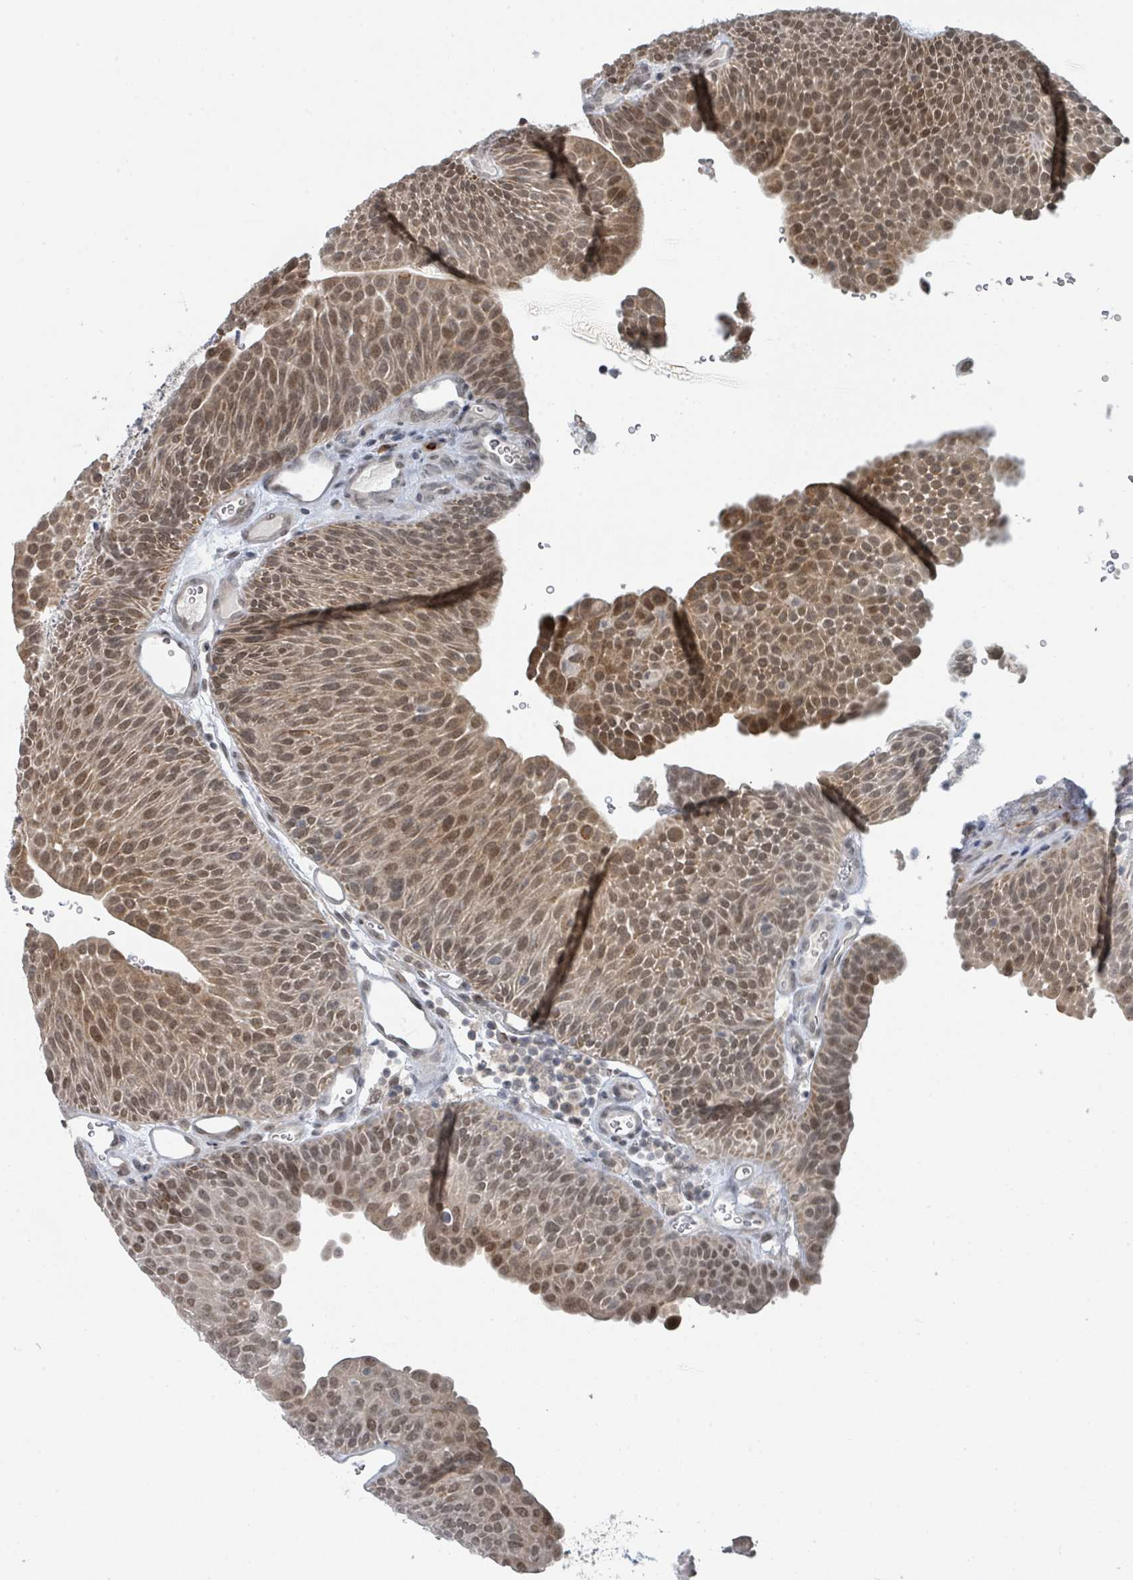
{"staining": {"intensity": "moderate", "quantity": ">75%", "location": "cytoplasmic/membranous,nuclear"}, "tissue": "urothelial cancer", "cell_type": "Tumor cells", "image_type": "cancer", "snomed": [{"axis": "morphology", "description": "Urothelial carcinoma, NOS"}, {"axis": "topography", "description": "Urinary bladder"}], "caption": "The photomicrograph reveals staining of urothelial cancer, revealing moderate cytoplasmic/membranous and nuclear protein positivity (brown color) within tumor cells.", "gene": "ANKRD55", "patient": {"sex": "male", "age": 67}}